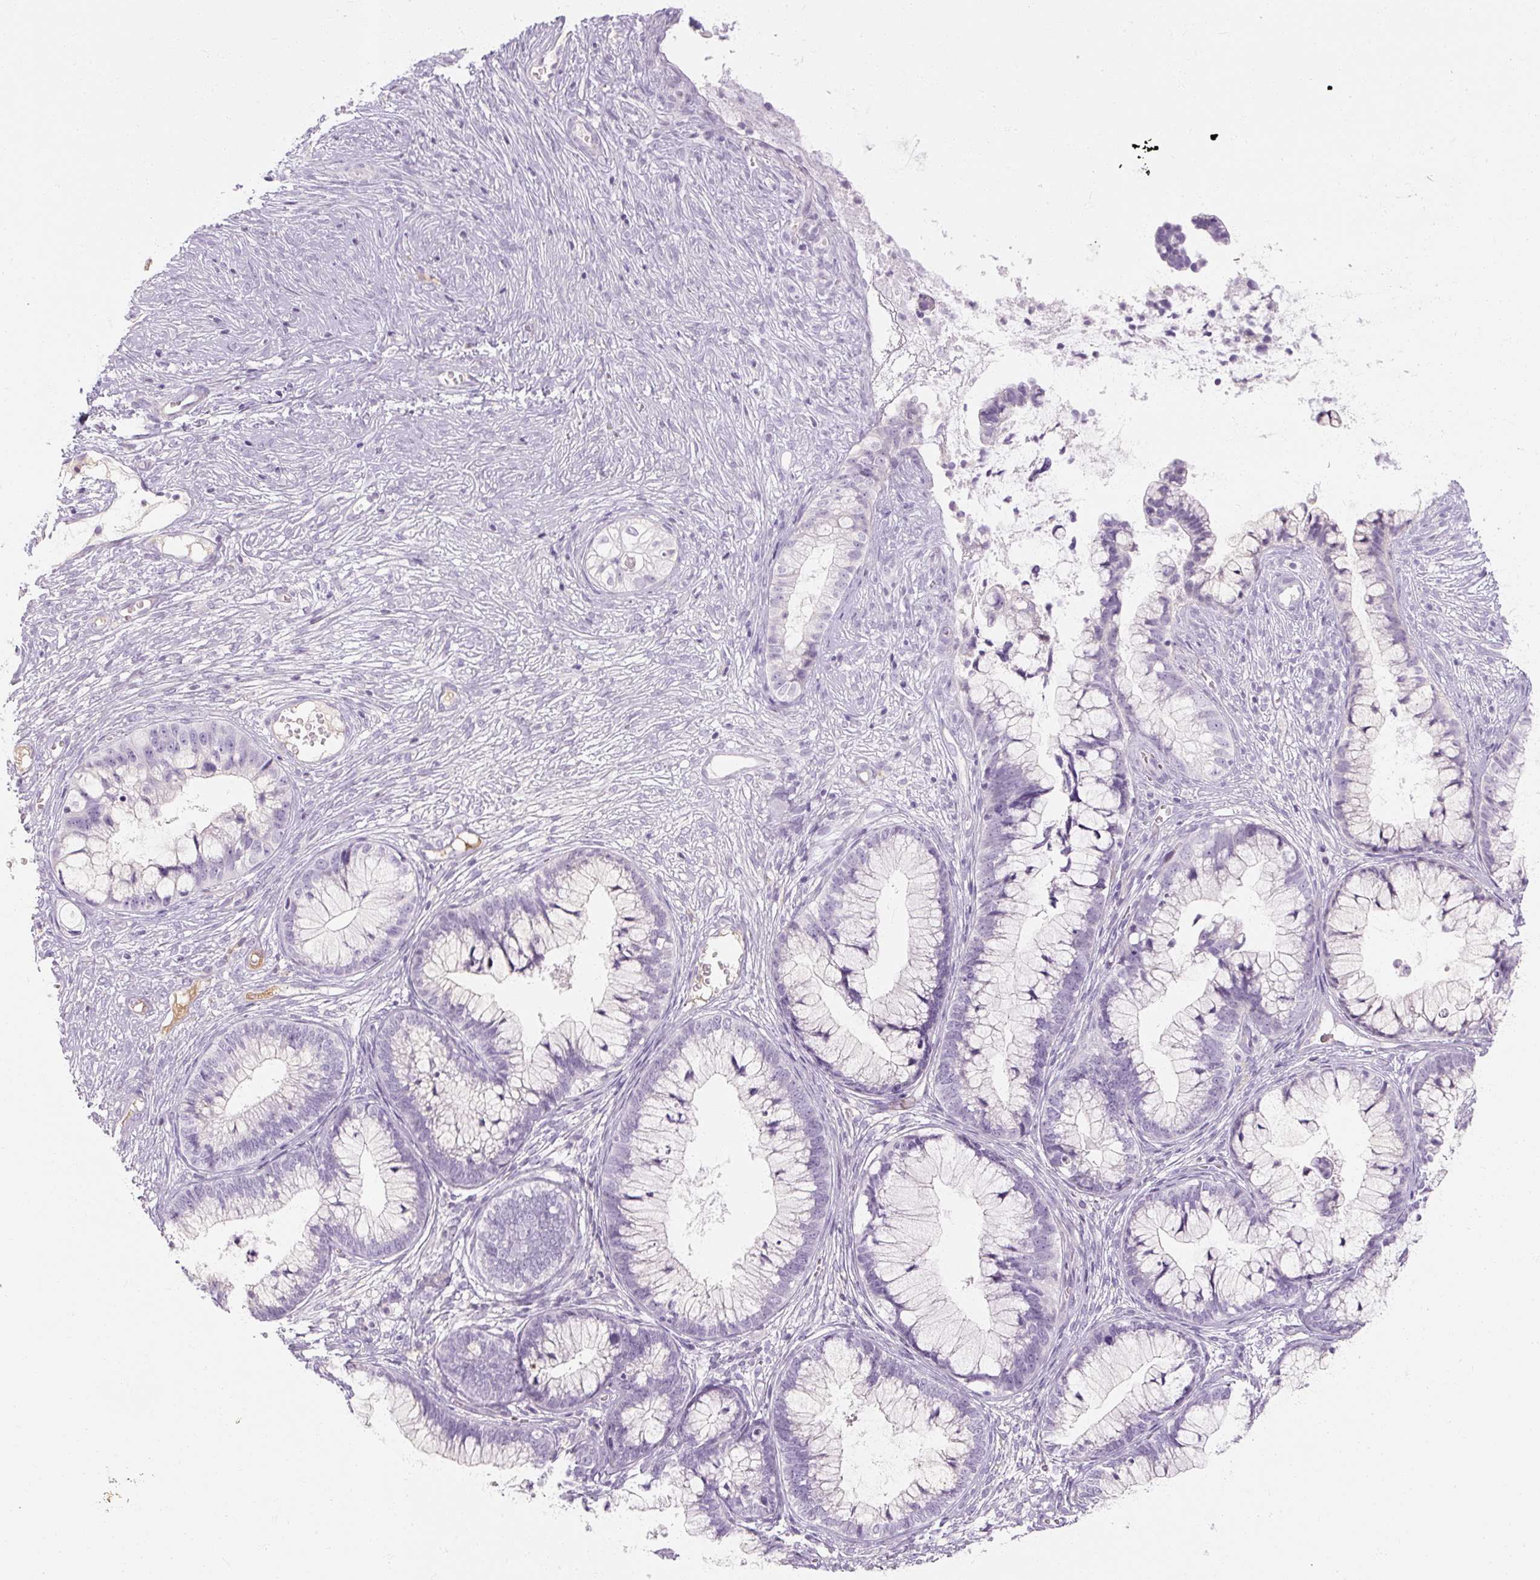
{"staining": {"intensity": "weak", "quantity": "<25%", "location": "cytoplasmic/membranous"}, "tissue": "cervical cancer", "cell_type": "Tumor cells", "image_type": "cancer", "snomed": [{"axis": "morphology", "description": "Adenocarcinoma, NOS"}, {"axis": "topography", "description": "Cervix"}], "caption": "Photomicrograph shows no protein expression in tumor cells of cervical cancer (adenocarcinoma) tissue. (Brightfield microscopy of DAB (3,3'-diaminobenzidine) immunohistochemistry (IHC) at high magnification).", "gene": "NFE2L3", "patient": {"sex": "female", "age": 44}}